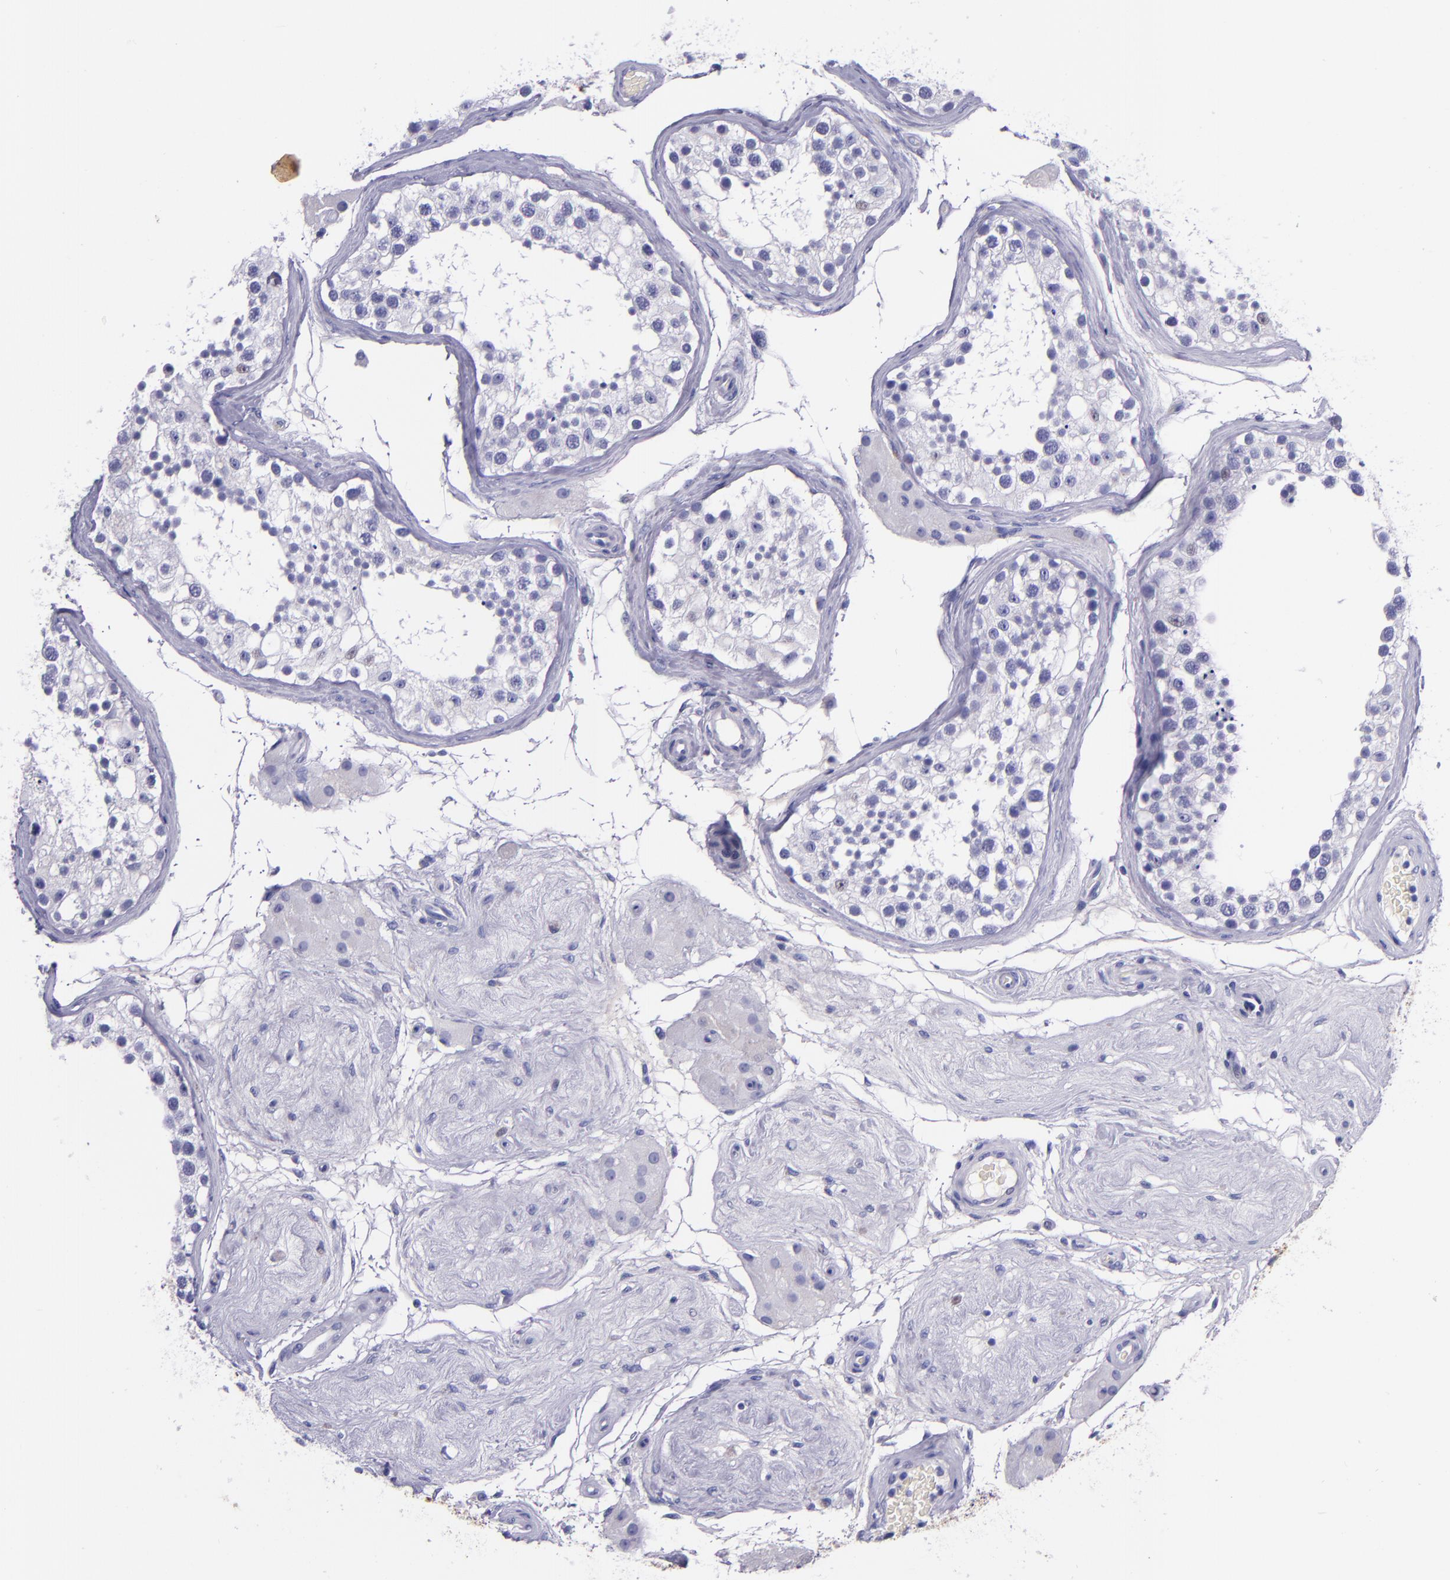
{"staining": {"intensity": "negative", "quantity": "none", "location": "none"}, "tissue": "testis", "cell_type": "Cells in seminiferous ducts", "image_type": "normal", "snomed": [{"axis": "morphology", "description": "Normal tissue, NOS"}, {"axis": "topography", "description": "Testis"}], "caption": "Immunohistochemical staining of normal testis shows no significant positivity in cells in seminiferous ducts.", "gene": "KRT4", "patient": {"sex": "male", "age": 68}}